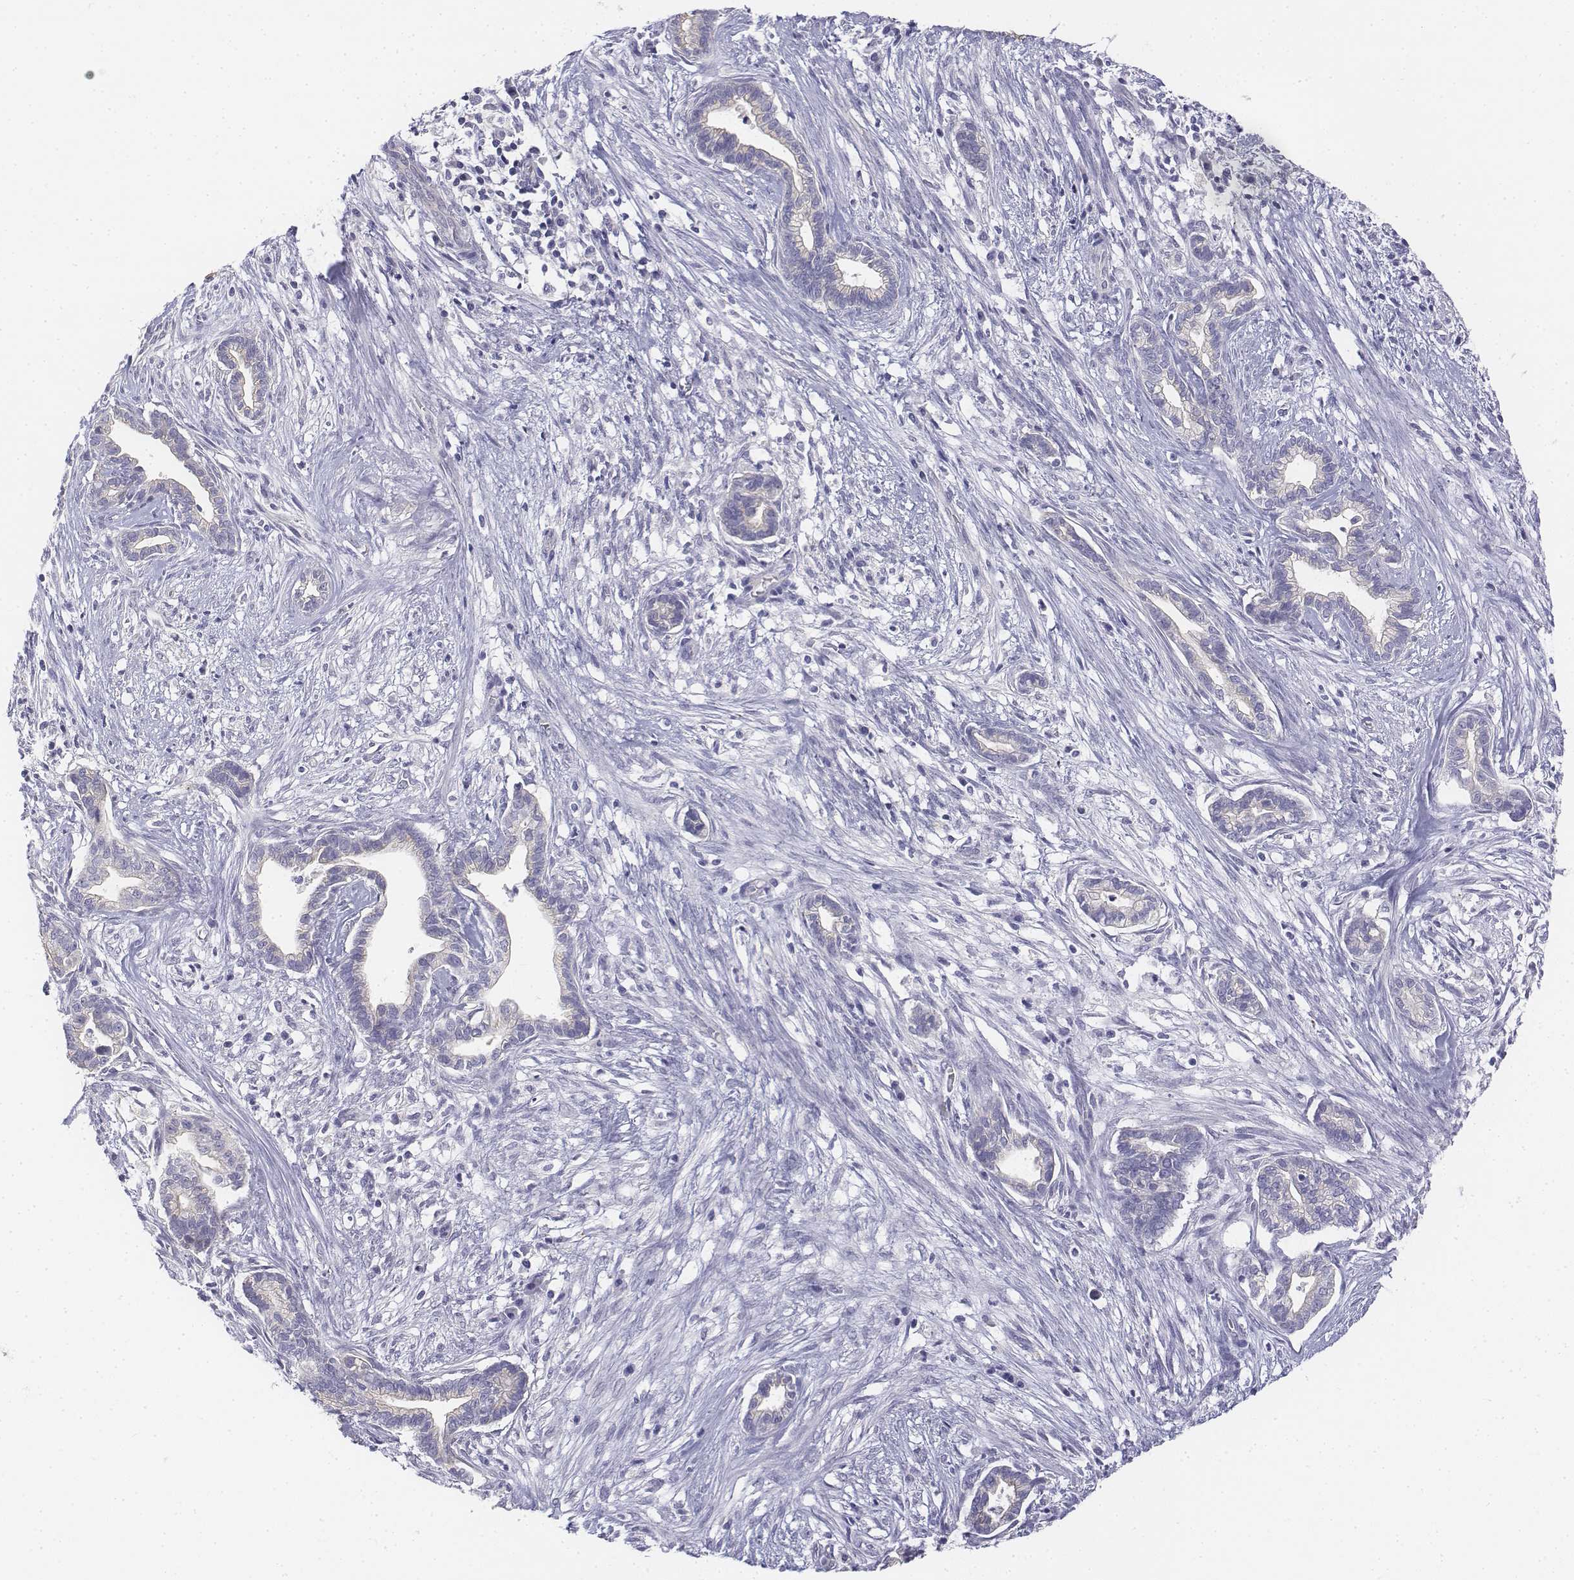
{"staining": {"intensity": "negative", "quantity": "none", "location": "none"}, "tissue": "cervical cancer", "cell_type": "Tumor cells", "image_type": "cancer", "snomed": [{"axis": "morphology", "description": "Adenocarcinoma, NOS"}, {"axis": "topography", "description": "Cervix"}], "caption": "This image is of cervical adenocarcinoma stained with immunohistochemistry to label a protein in brown with the nuclei are counter-stained blue. There is no positivity in tumor cells.", "gene": "LGSN", "patient": {"sex": "female", "age": 62}}